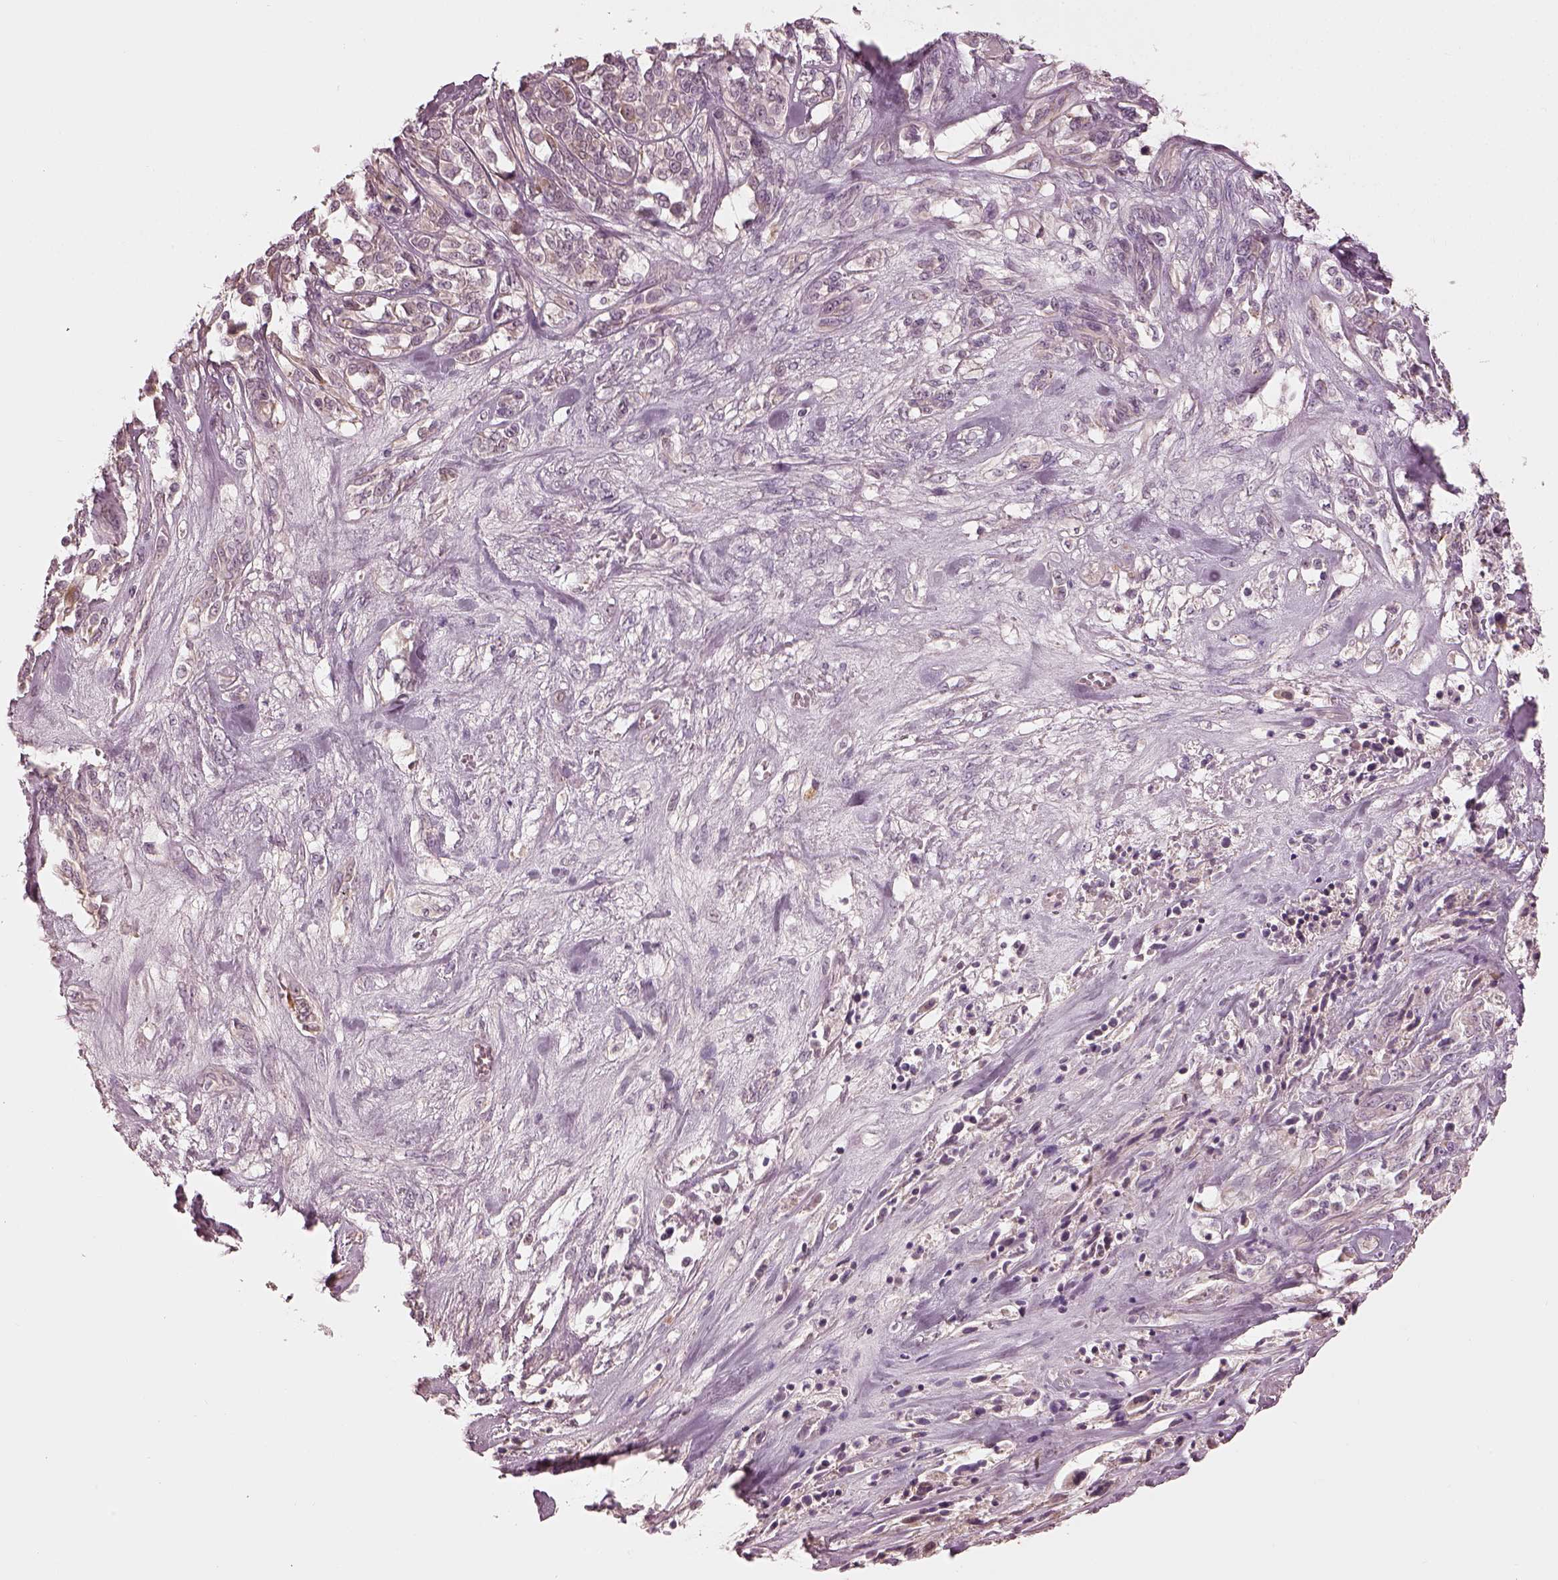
{"staining": {"intensity": "negative", "quantity": "none", "location": "none"}, "tissue": "melanoma", "cell_type": "Tumor cells", "image_type": "cancer", "snomed": [{"axis": "morphology", "description": "Malignant melanoma, NOS"}, {"axis": "topography", "description": "Skin"}], "caption": "Immunohistochemistry histopathology image of human melanoma stained for a protein (brown), which displays no positivity in tumor cells.", "gene": "MIA", "patient": {"sex": "female", "age": 91}}